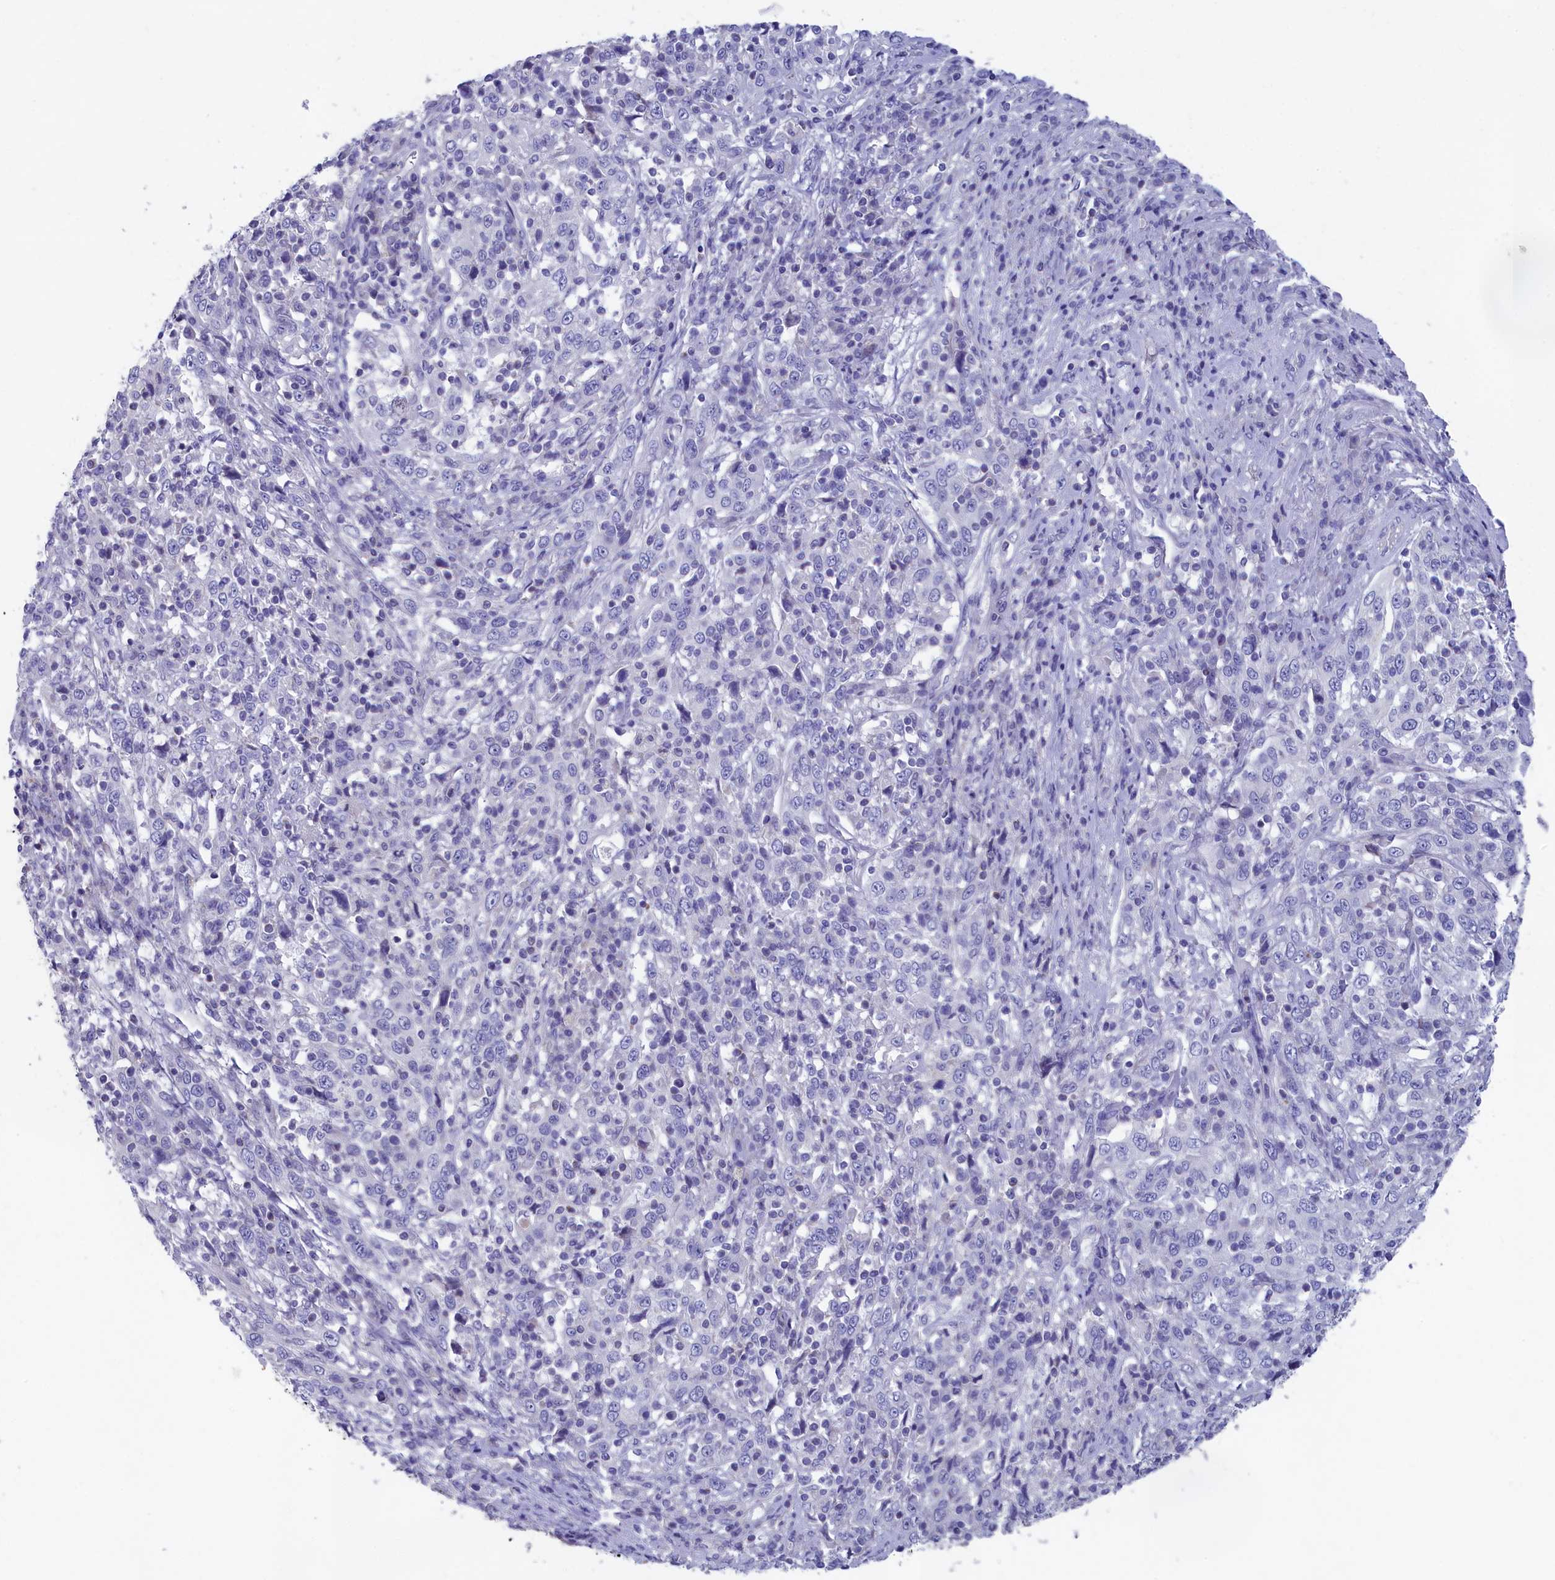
{"staining": {"intensity": "negative", "quantity": "none", "location": "none"}, "tissue": "cervical cancer", "cell_type": "Tumor cells", "image_type": "cancer", "snomed": [{"axis": "morphology", "description": "Squamous cell carcinoma, NOS"}, {"axis": "topography", "description": "Cervix"}], "caption": "Immunohistochemistry (IHC) photomicrograph of human squamous cell carcinoma (cervical) stained for a protein (brown), which displays no expression in tumor cells. (Immunohistochemistry, brightfield microscopy, high magnification).", "gene": "PRDM12", "patient": {"sex": "female", "age": 46}}